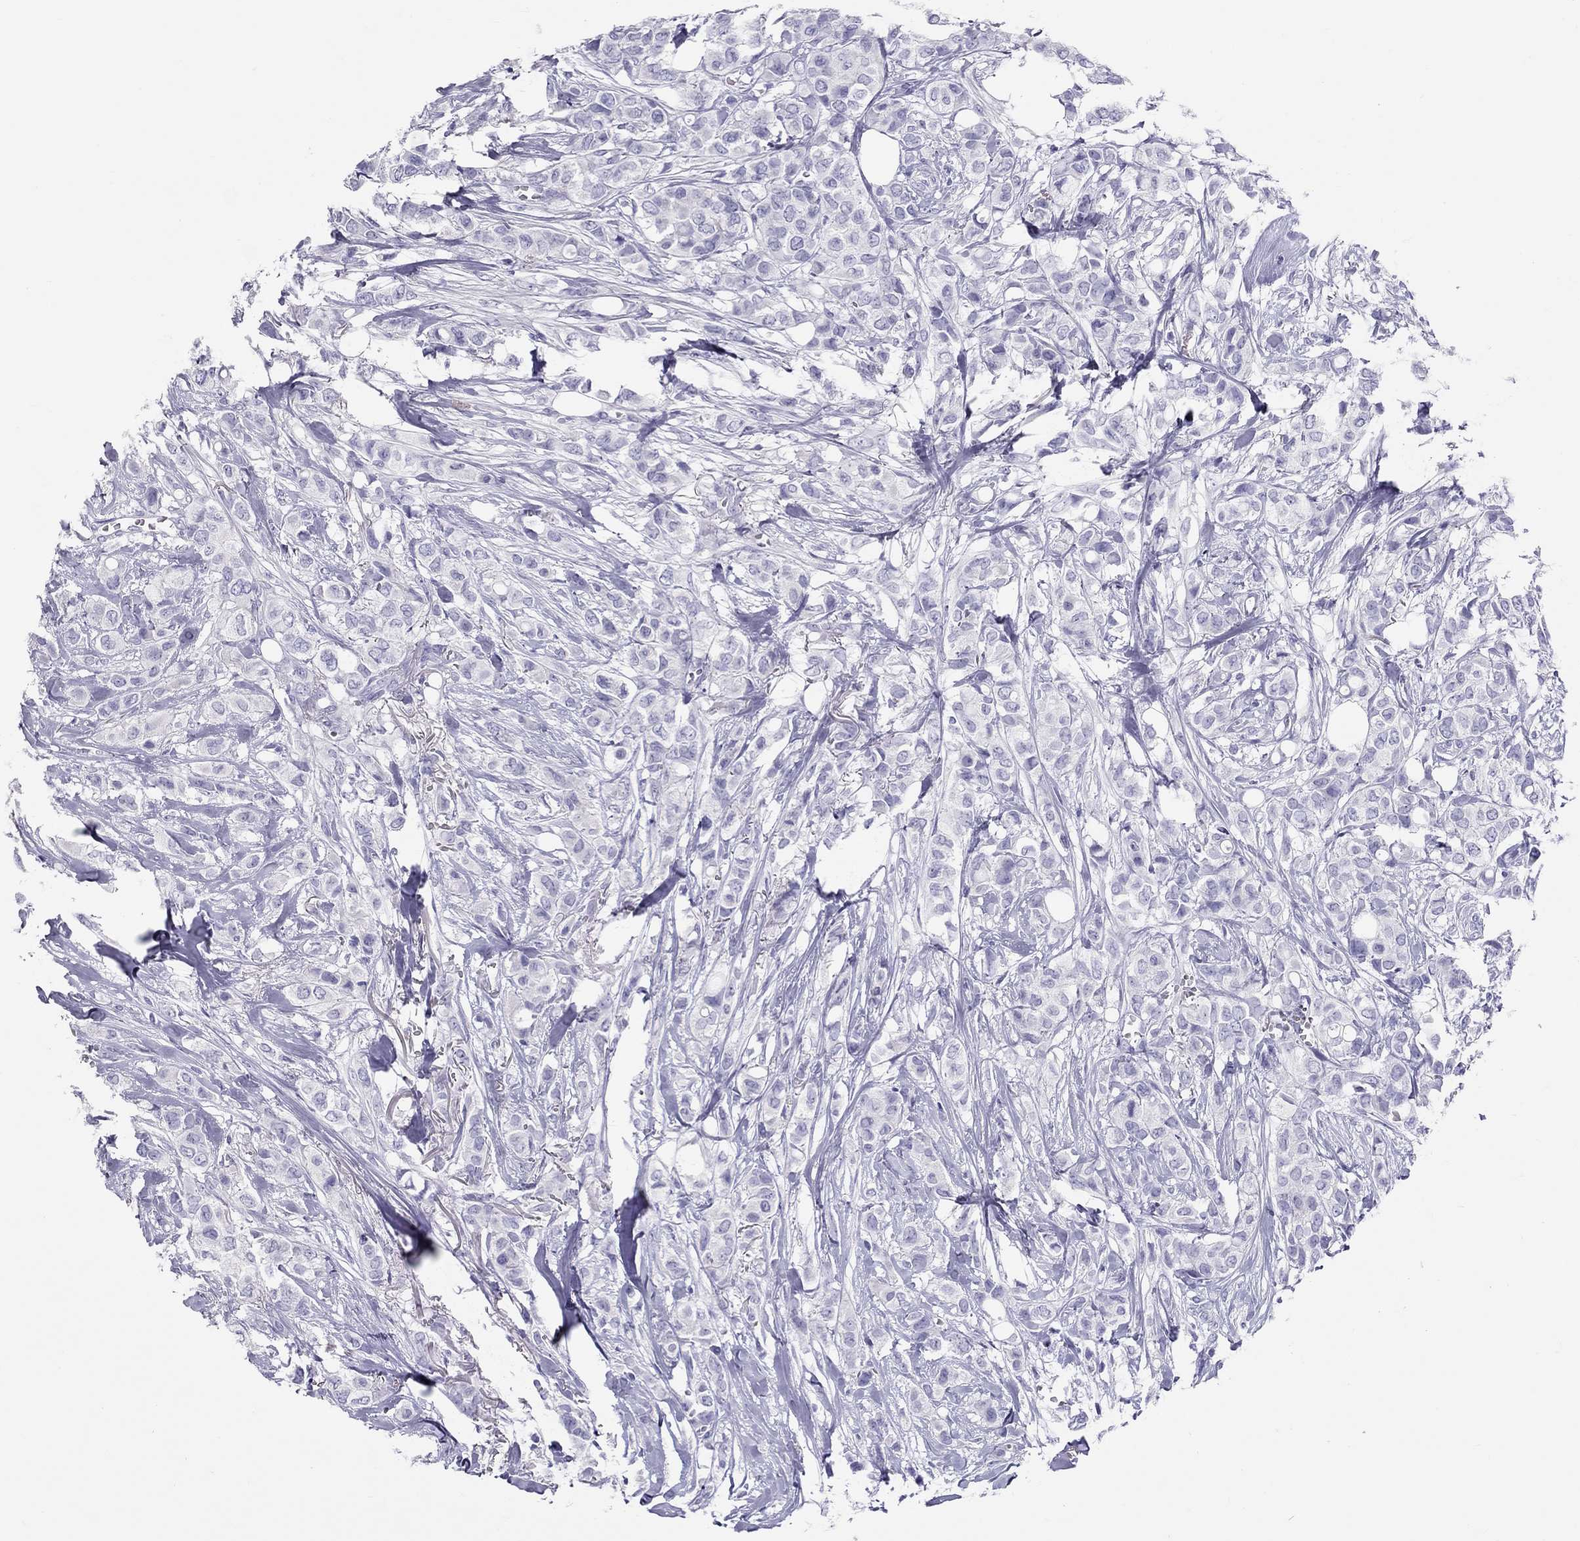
{"staining": {"intensity": "negative", "quantity": "none", "location": "none"}, "tissue": "breast cancer", "cell_type": "Tumor cells", "image_type": "cancer", "snomed": [{"axis": "morphology", "description": "Duct carcinoma"}, {"axis": "topography", "description": "Breast"}], "caption": "Image shows no protein positivity in tumor cells of breast cancer tissue.", "gene": "PSMB11", "patient": {"sex": "female", "age": 85}}